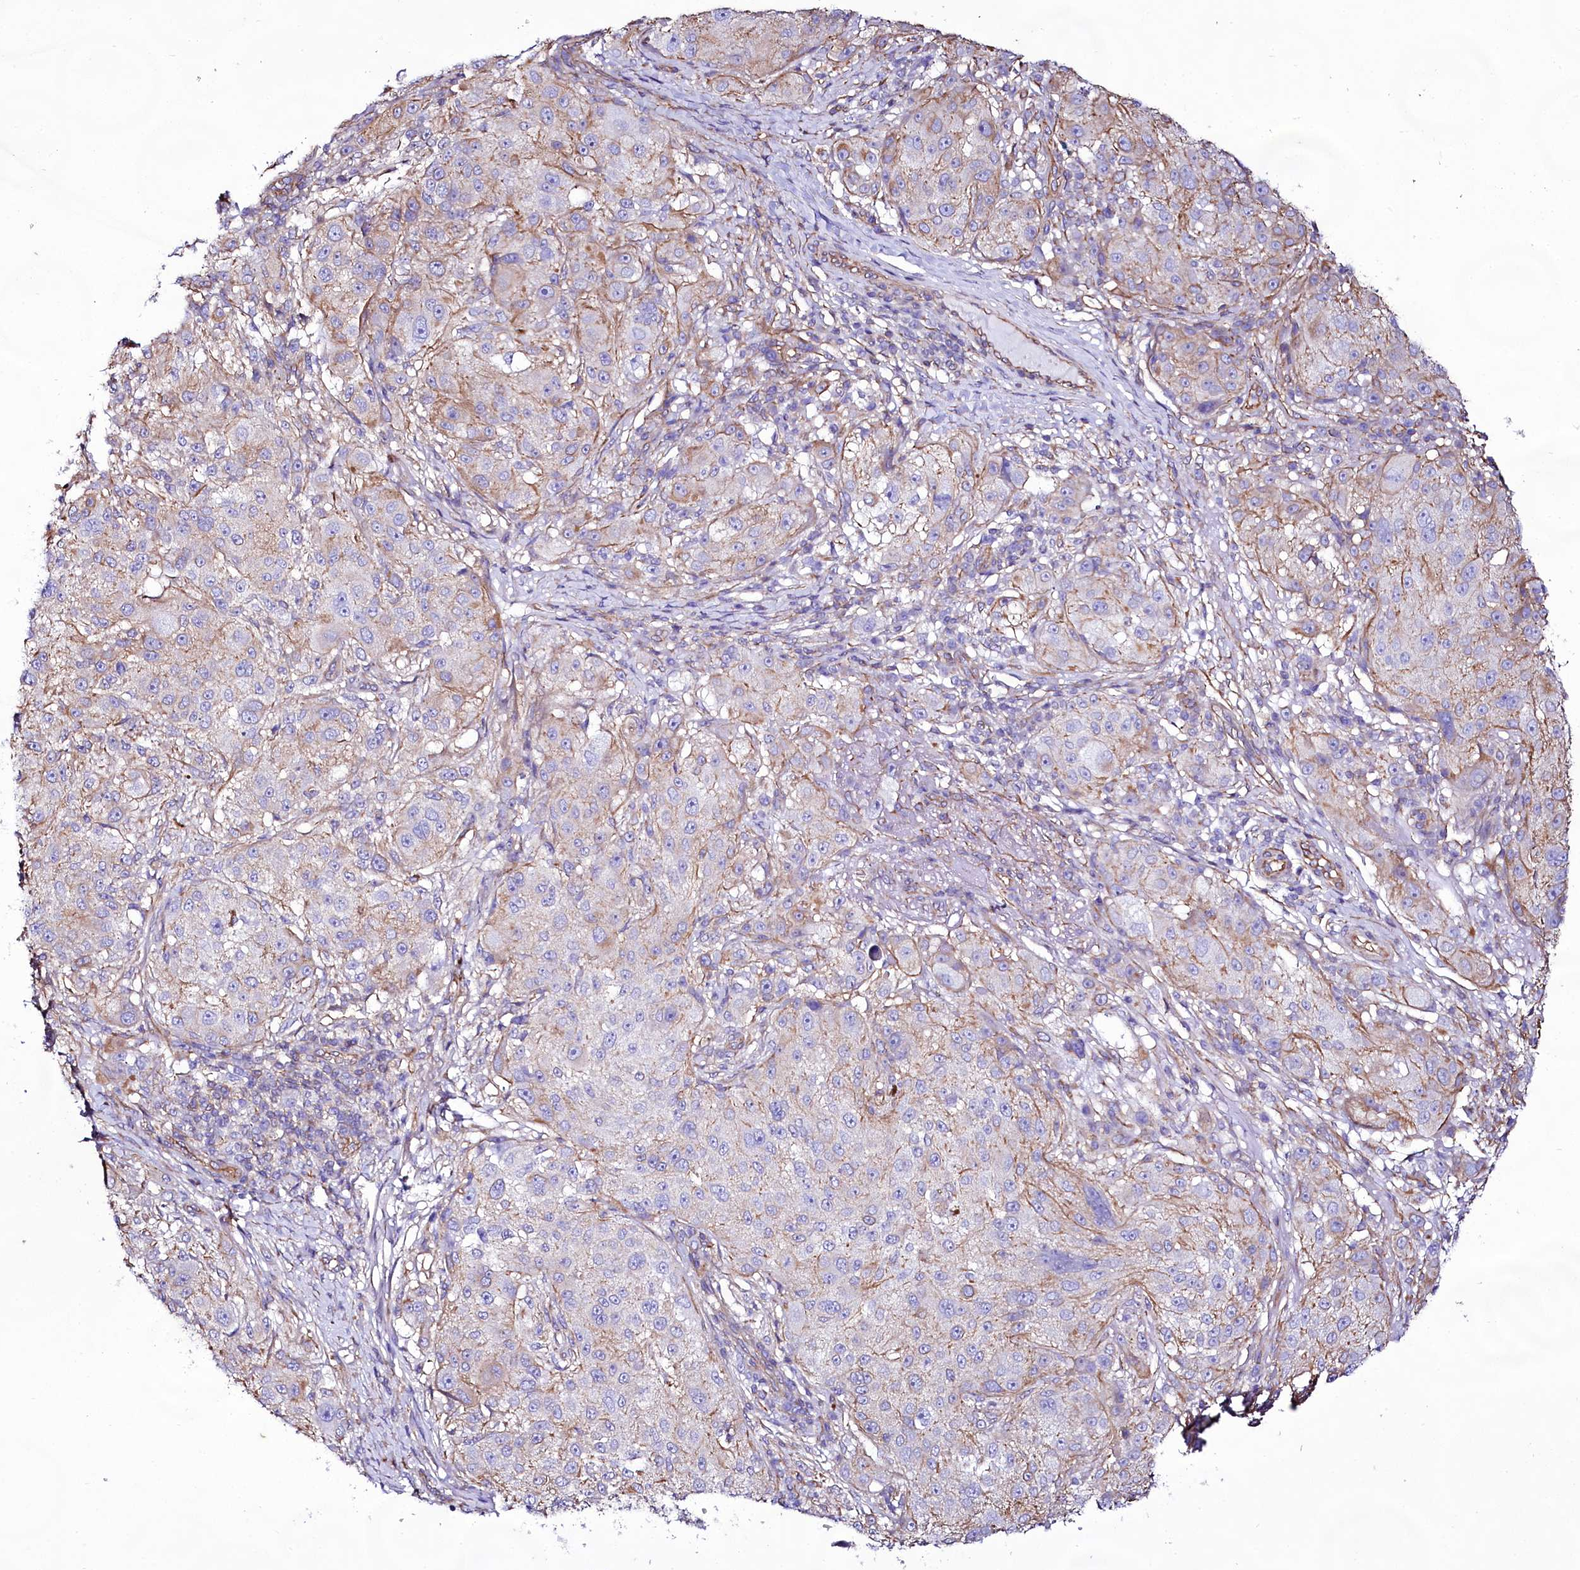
{"staining": {"intensity": "weak", "quantity": "<25%", "location": "cytoplasmic/membranous"}, "tissue": "melanoma", "cell_type": "Tumor cells", "image_type": "cancer", "snomed": [{"axis": "morphology", "description": "Necrosis, NOS"}, {"axis": "morphology", "description": "Malignant melanoma, NOS"}, {"axis": "topography", "description": "Skin"}], "caption": "A high-resolution histopathology image shows immunohistochemistry (IHC) staining of malignant melanoma, which shows no significant staining in tumor cells.", "gene": "CD99", "patient": {"sex": "female", "age": 87}}